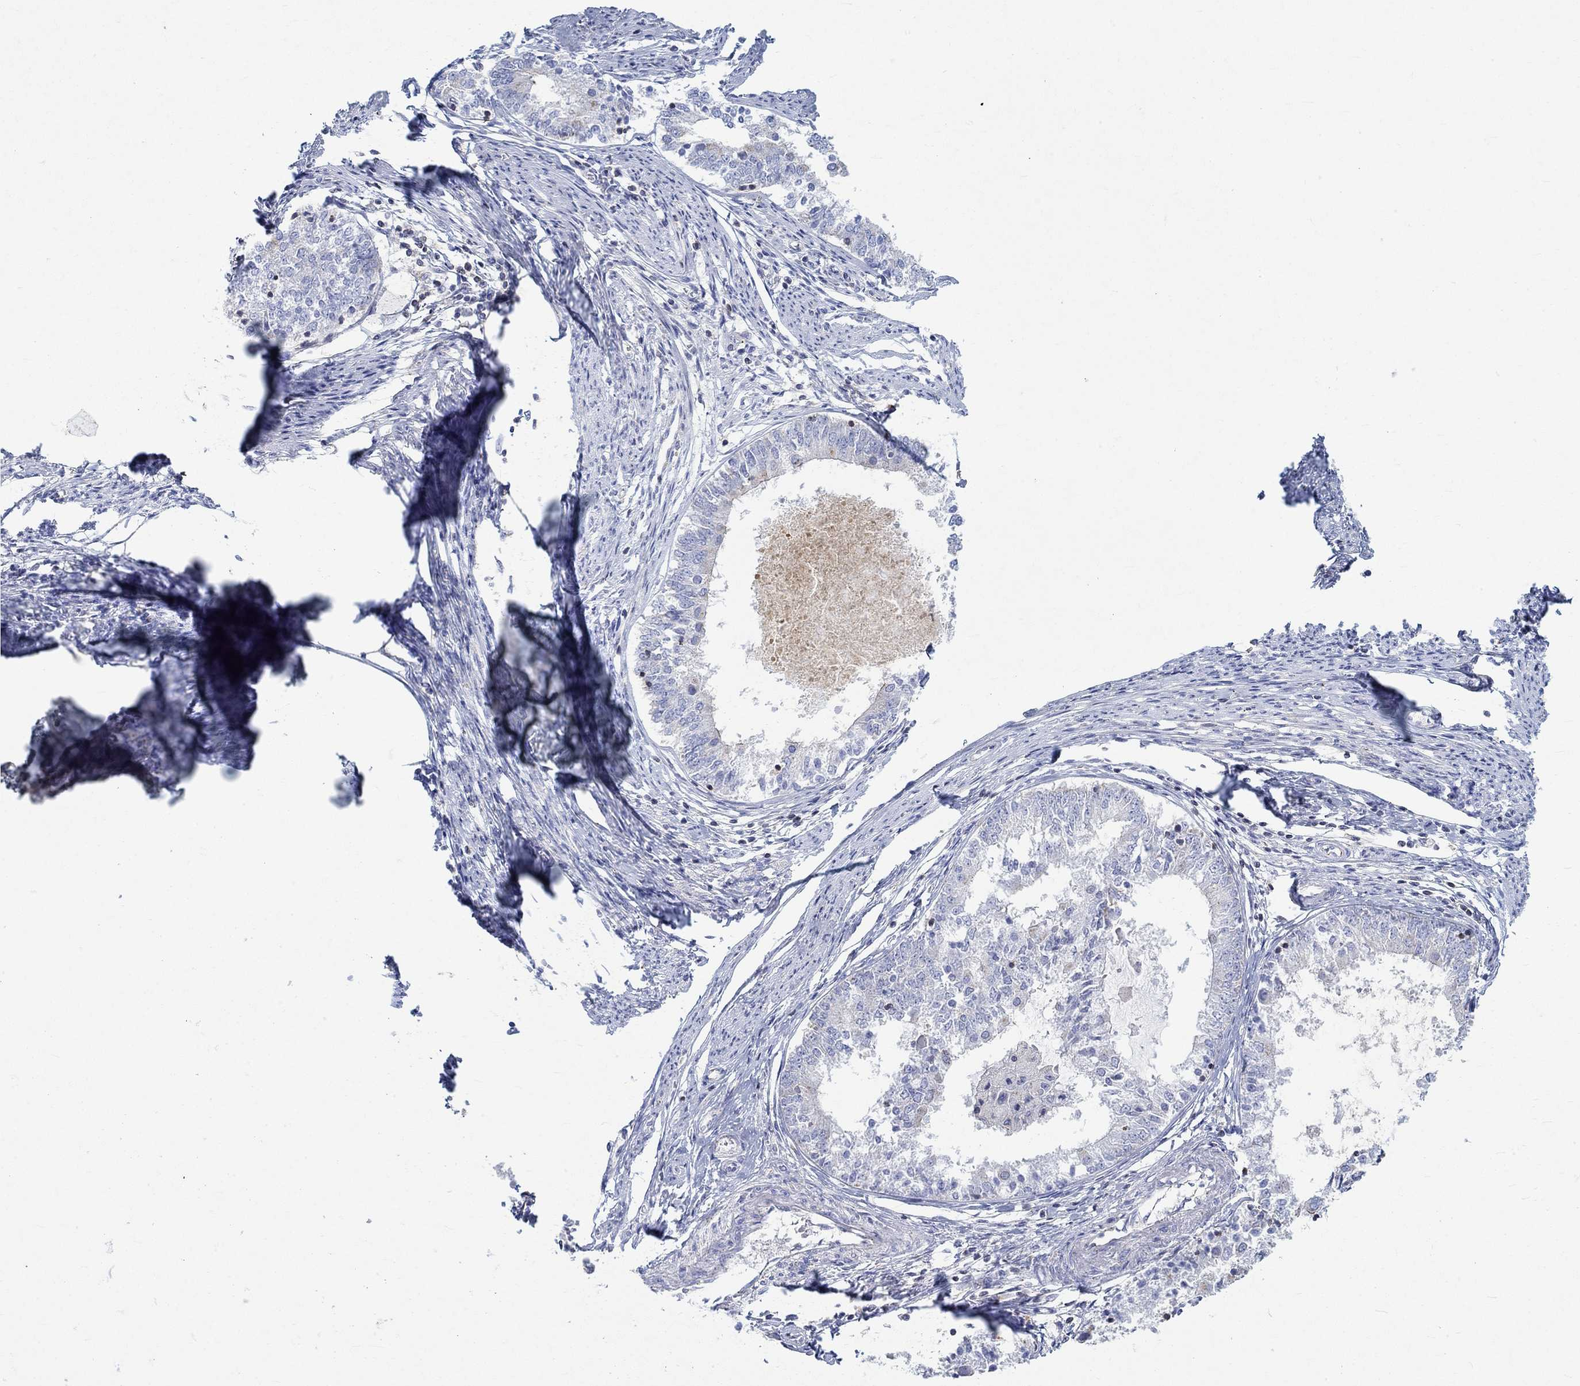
{"staining": {"intensity": "negative", "quantity": "none", "location": "none"}, "tissue": "endometrial cancer", "cell_type": "Tumor cells", "image_type": "cancer", "snomed": [{"axis": "morphology", "description": "Adenocarcinoma, NOS"}, {"axis": "topography", "description": "Endometrium"}], "caption": "A micrograph of human endometrial cancer is negative for staining in tumor cells.", "gene": "NAV3", "patient": {"sex": "female", "age": 57}}